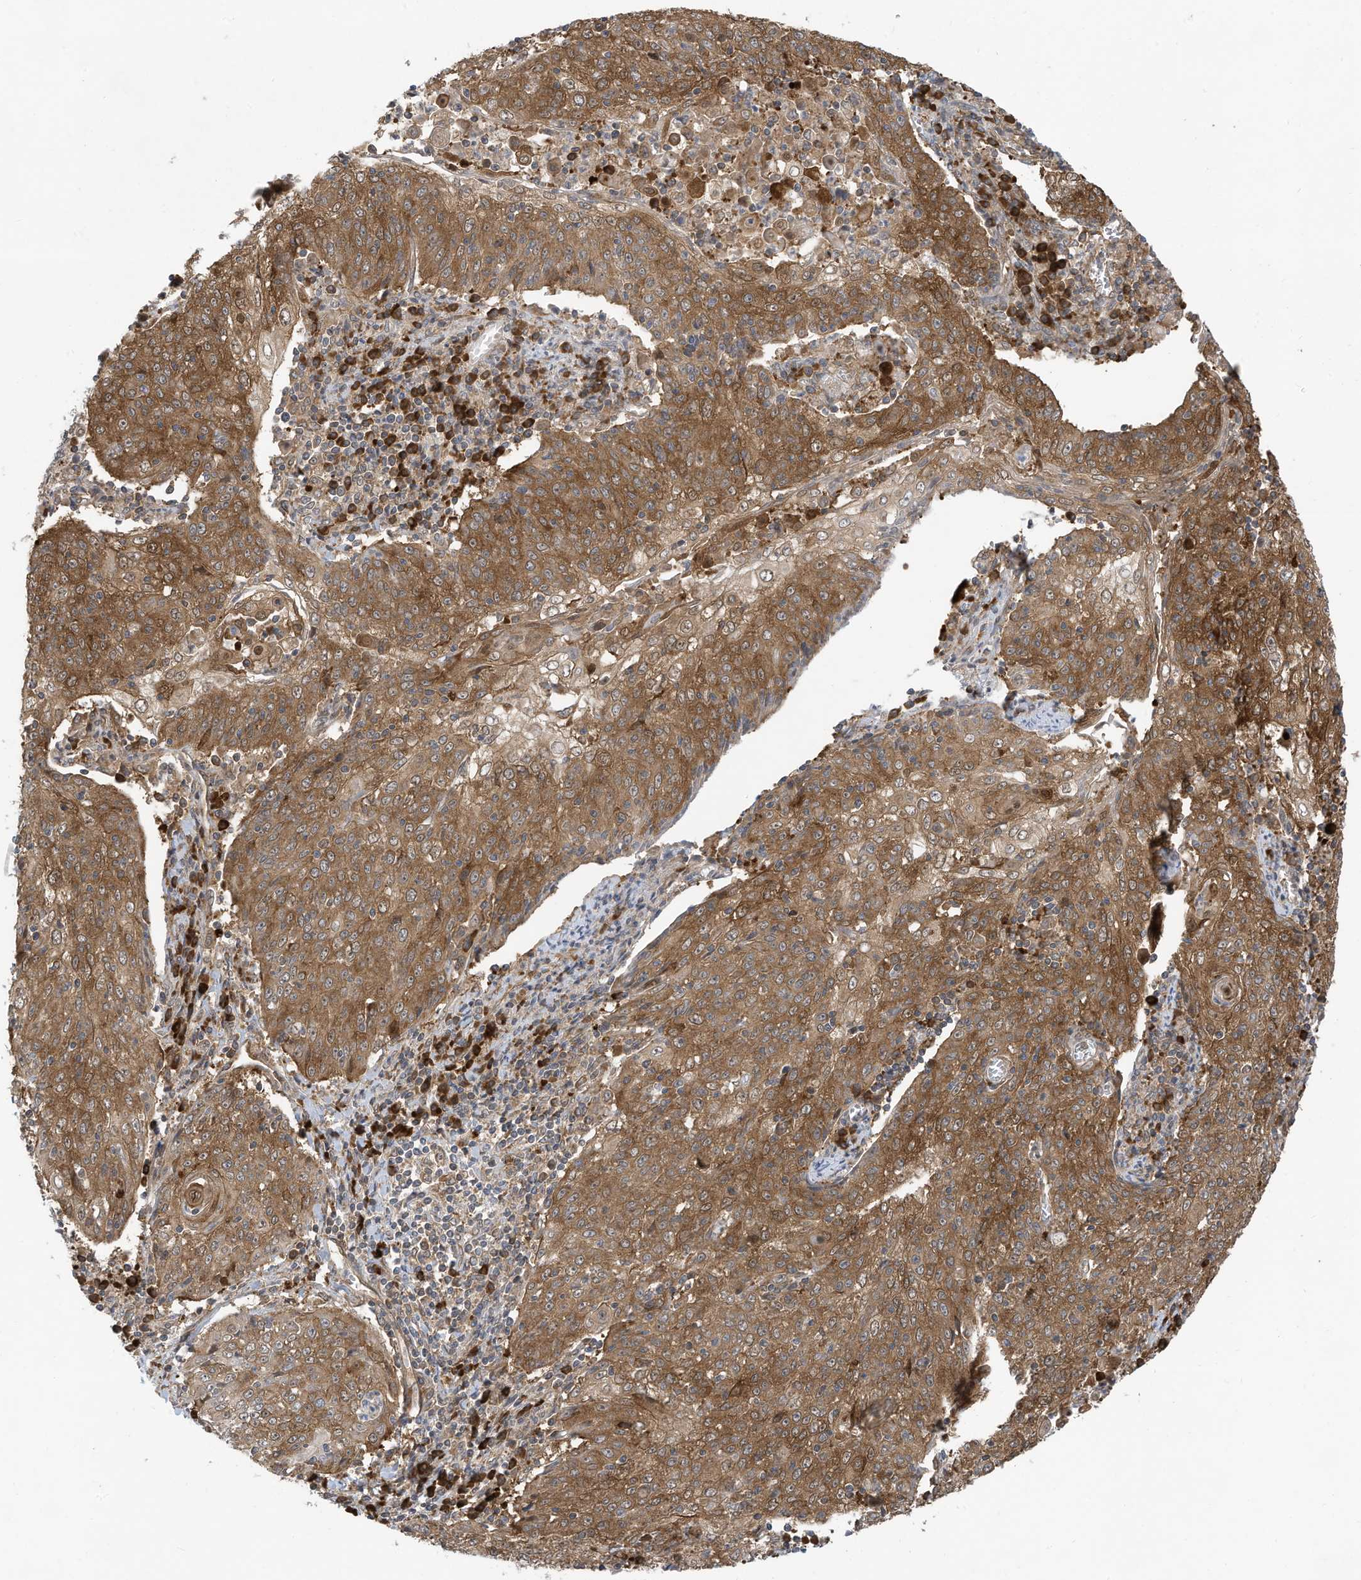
{"staining": {"intensity": "moderate", "quantity": ">75%", "location": "cytoplasmic/membranous"}, "tissue": "cervical cancer", "cell_type": "Tumor cells", "image_type": "cancer", "snomed": [{"axis": "morphology", "description": "Squamous cell carcinoma, NOS"}, {"axis": "topography", "description": "Cervix"}], "caption": "The photomicrograph demonstrates immunohistochemical staining of cervical cancer (squamous cell carcinoma). There is moderate cytoplasmic/membranous positivity is identified in approximately >75% of tumor cells.", "gene": "USE1", "patient": {"sex": "female", "age": 48}}